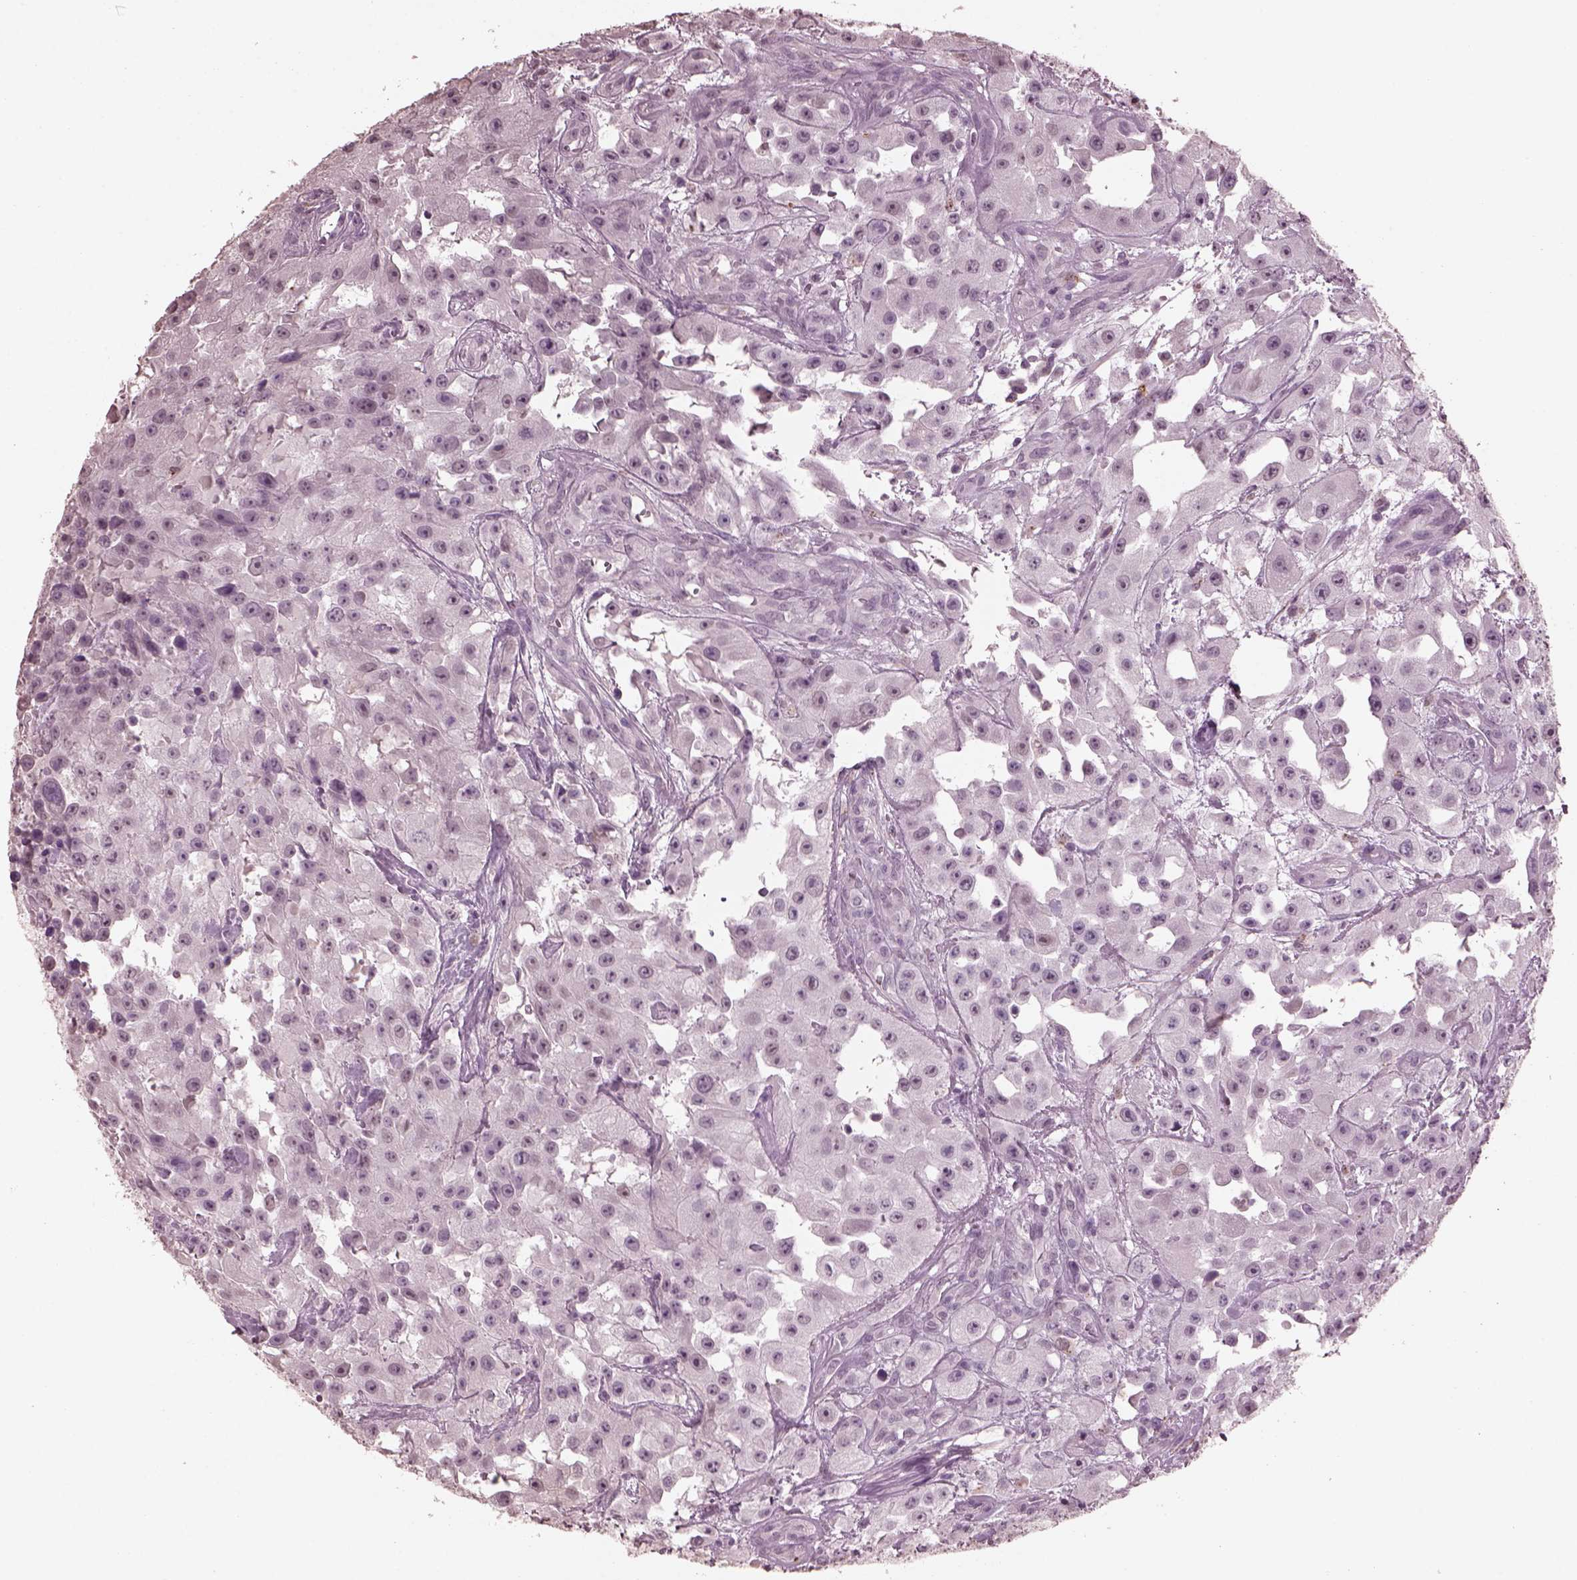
{"staining": {"intensity": "negative", "quantity": "none", "location": "none"}, "tissue": "urothelial cancer", "cell_type": "Tumor cells", "image_type": "cancer", "snomed": [{"axis": "morphology", "description": "Urothelial carcinoma, High grade"}, {"axis": "topography", "description": "Urinary bladder"}], "caption": "Urothelial cancer was stained to show a protein in brown. There is no significant positivity in tumor cells. (Stains: DAB (3,3'-diaminobenzidine) immunohistochemistry (IHC) with hematoxylin counter stain, Microscopy: brightfield microscopy at high magnification).", "gene": "TSKS", "patient": {"sex": "male", "age": 79}}